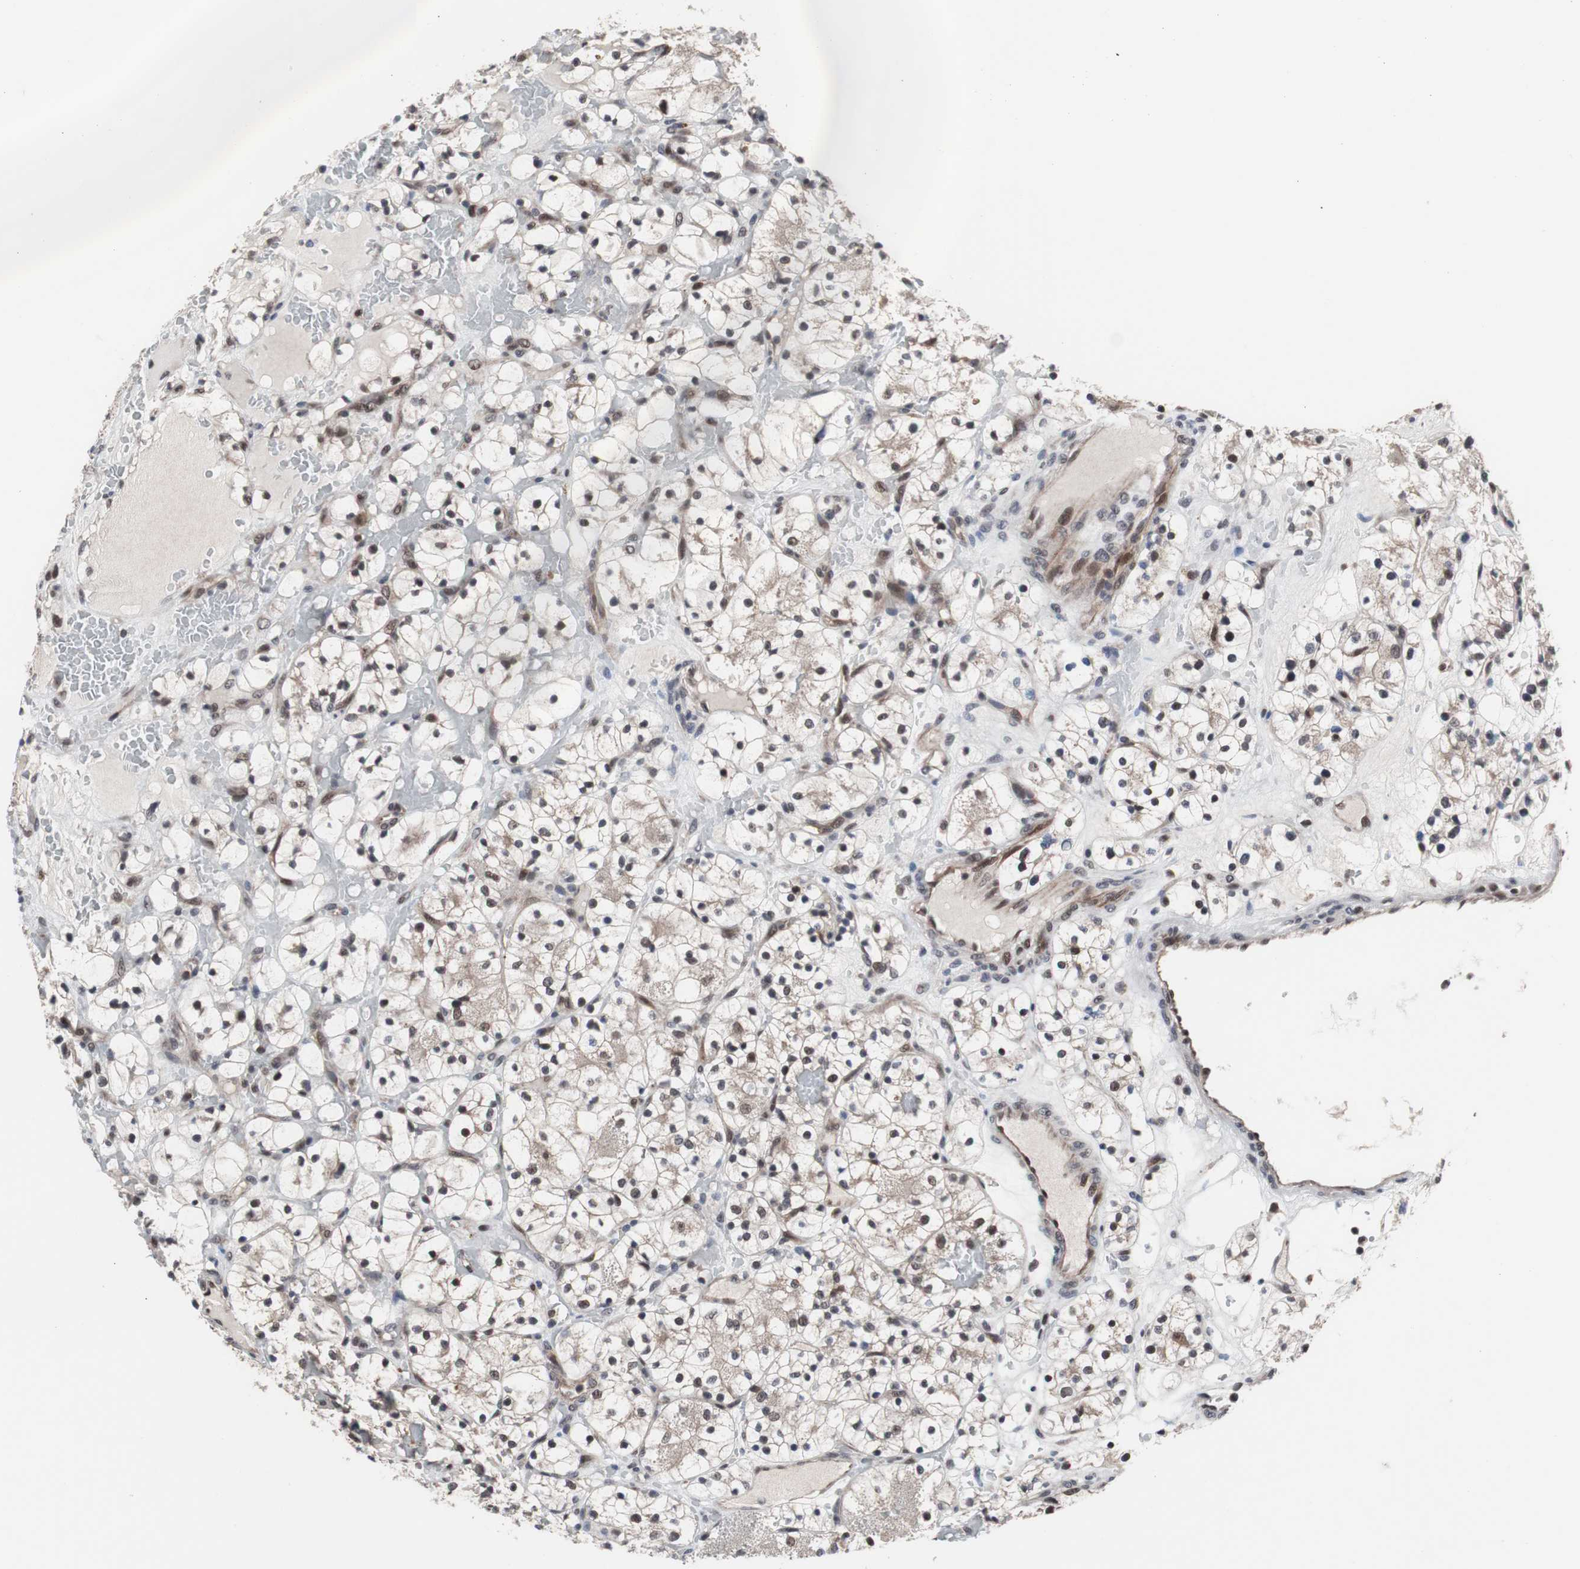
{"staining": {"intensity": "moderate", "quantity": ">75%", "location": "cytoplasmic/membranous,nuclear"}, "tissue": "renal cancer", "cell_type": "Tumor cells", "image_type": "cancer", "snomed": [{"axis": "morphology", "description": "Adenocarcinoma, NOS"}, {"axis": "topography", "description": "Kidney"}], "caption": "Renal cancer was stained to show a protein in brown. There is medium levels of moderate cytoplasmic/membranous and nuclear expression in about >75% of tumor cells. Using DAB (3,3'-diaminobenzidine) (brown) and hematoxylin (blue) stains, captured at high magnification using brightfield microscopy.", "gene": "GTF2F2", "patient": {"sex": "female", "age": 60}}